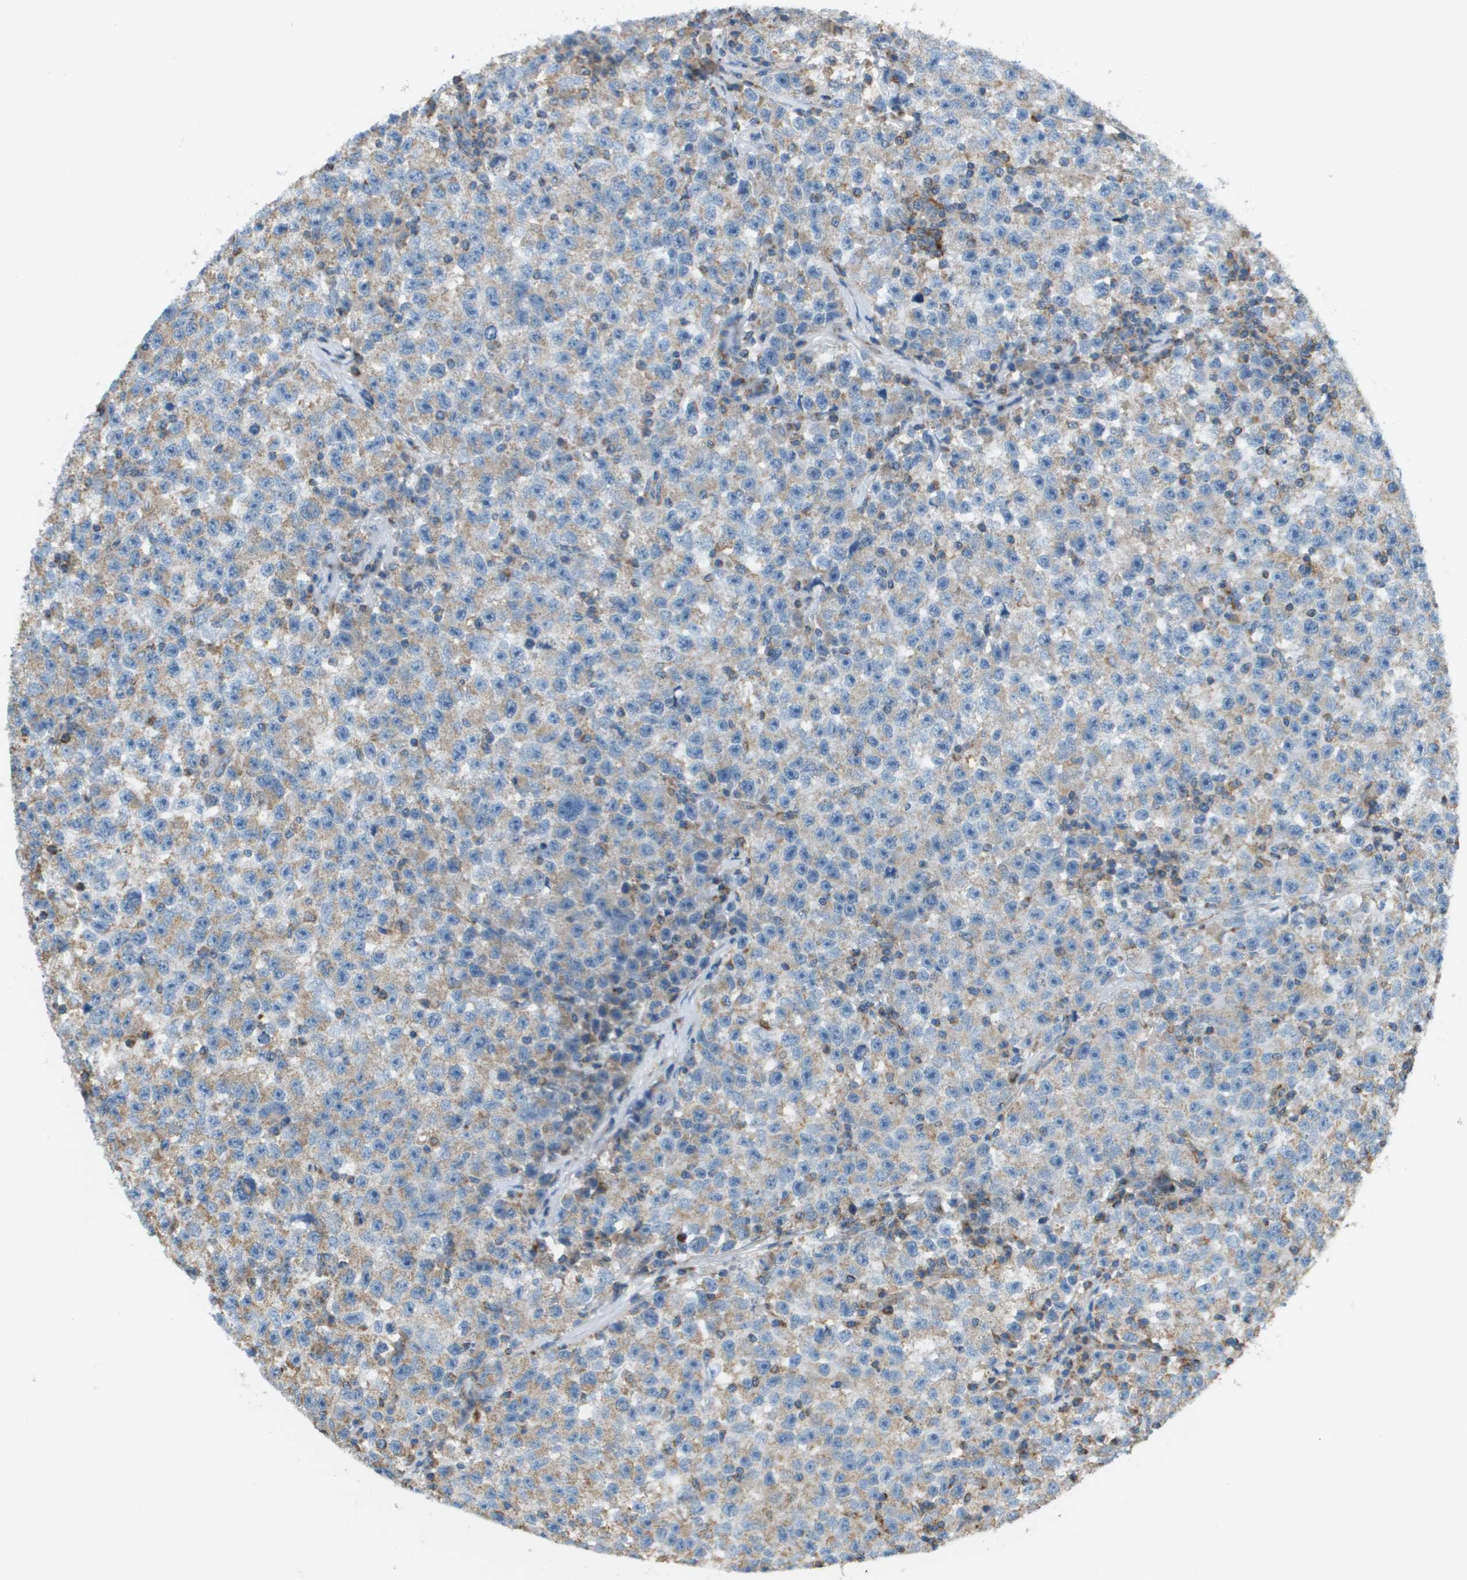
{"staining": {"intensity": "moderate", "quantity": ">75%", "location": "cytoplasmic/membranous"}, "tissue": "testis cancer", "cell_type": "Tumor cells", "image_type": "cancer", "snomed": [{"axis": "morphology", "description": "Seminoma, NOS"}, {"axis": "topography", "description": "Testis"}], "caption": "Immunohistochemical staining of testis seminoma displays medium levels of moderate cytoplasmic/membranous protein positivity in approximately >75% of tumor cells.", "gene": "TAOK3", "patient": {"sex": "male", "age": 22}}